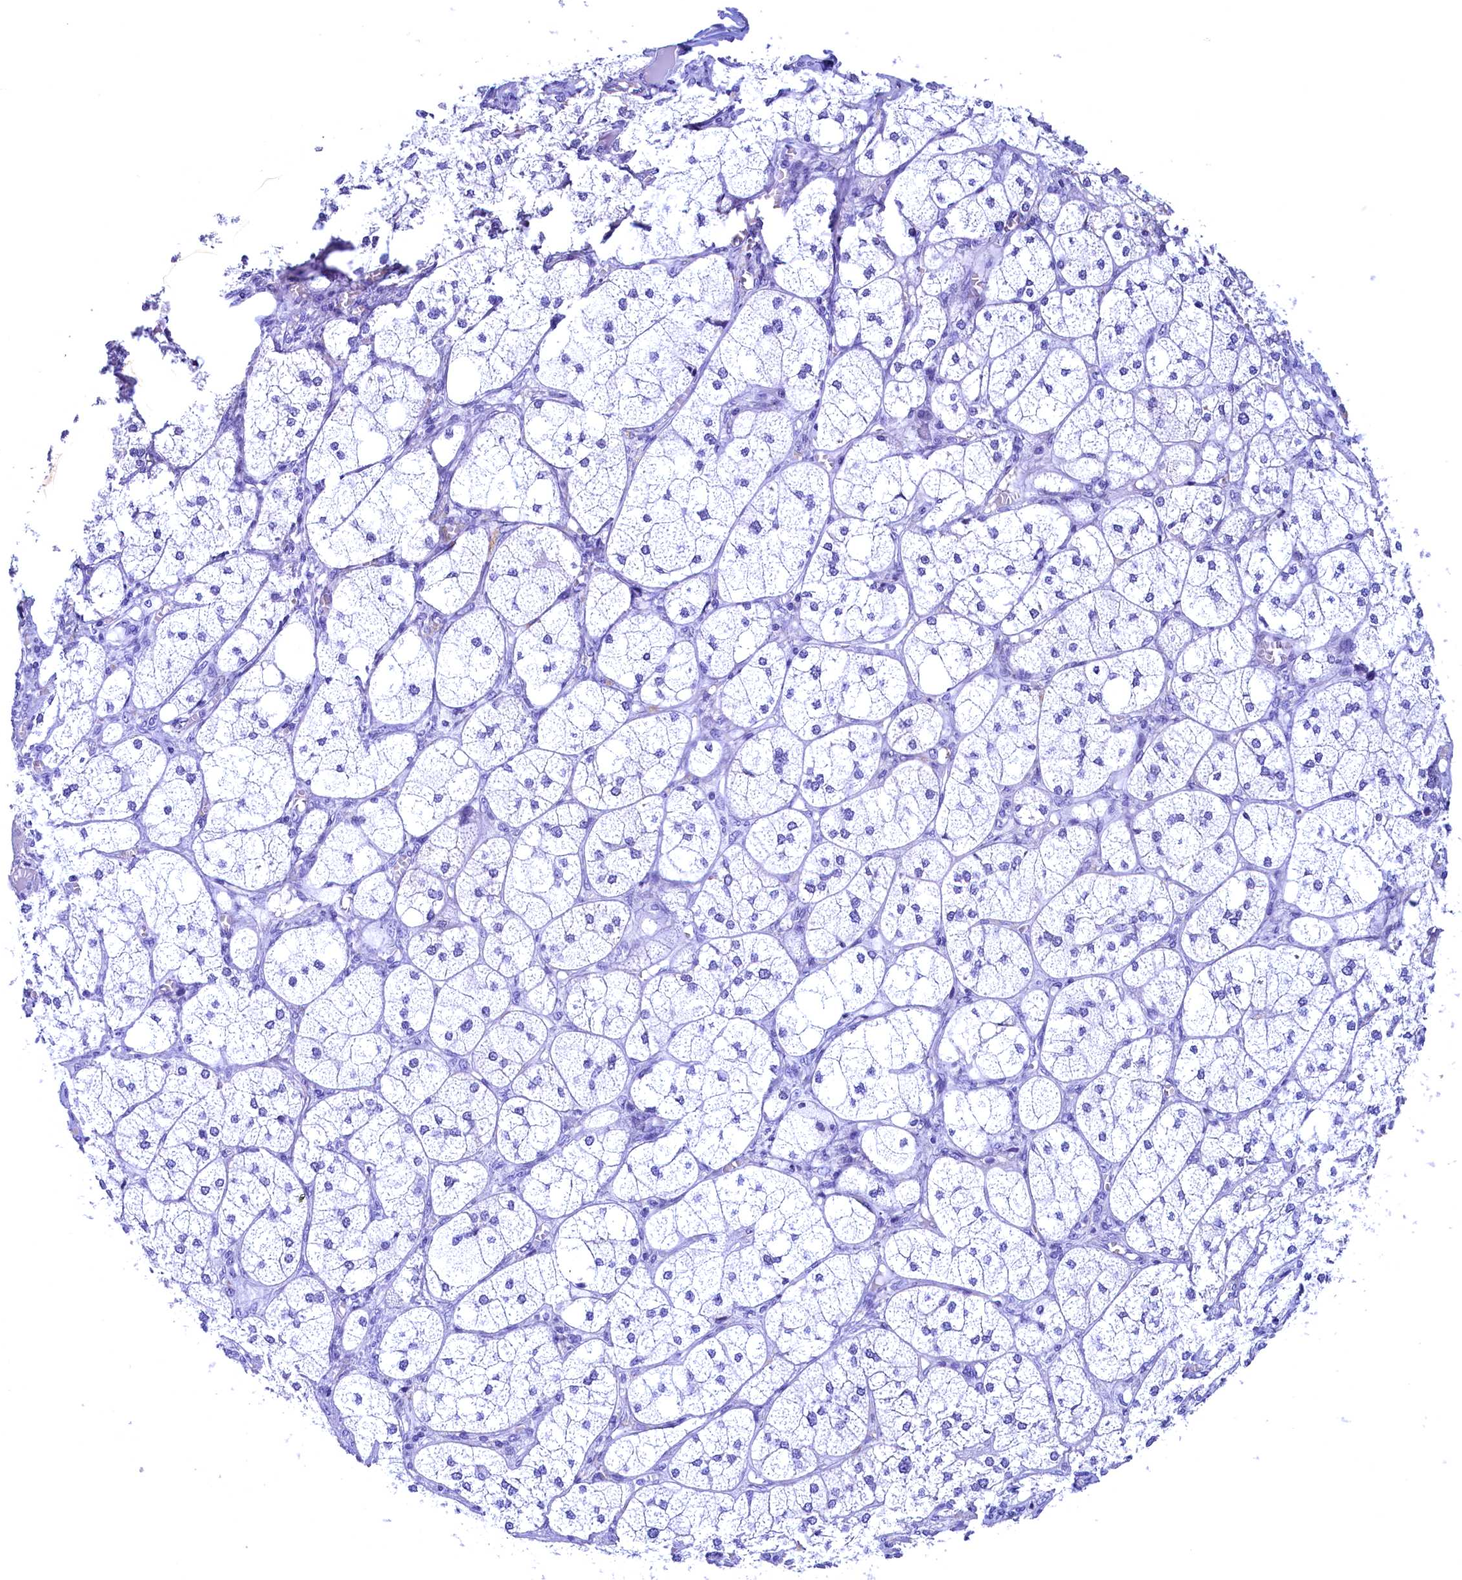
{"staining": {"intensity": "negative", "quantity": "none", "location": "none"}, "tissue": "adrenal gland", "cell_type": "Glandular cells", "image_type": "normal", "snomed": [{"axis": "morphology", "description": "Normal tissue, NOS"}, {"axis": "topography", "description": "Adrenal gland"}], "caption": "Glandular cells show no significant protein positivity in unremarkable adrenal gland.", "gene": "FLYWCH2", "patient": {"sex": "female", "age": 61}}